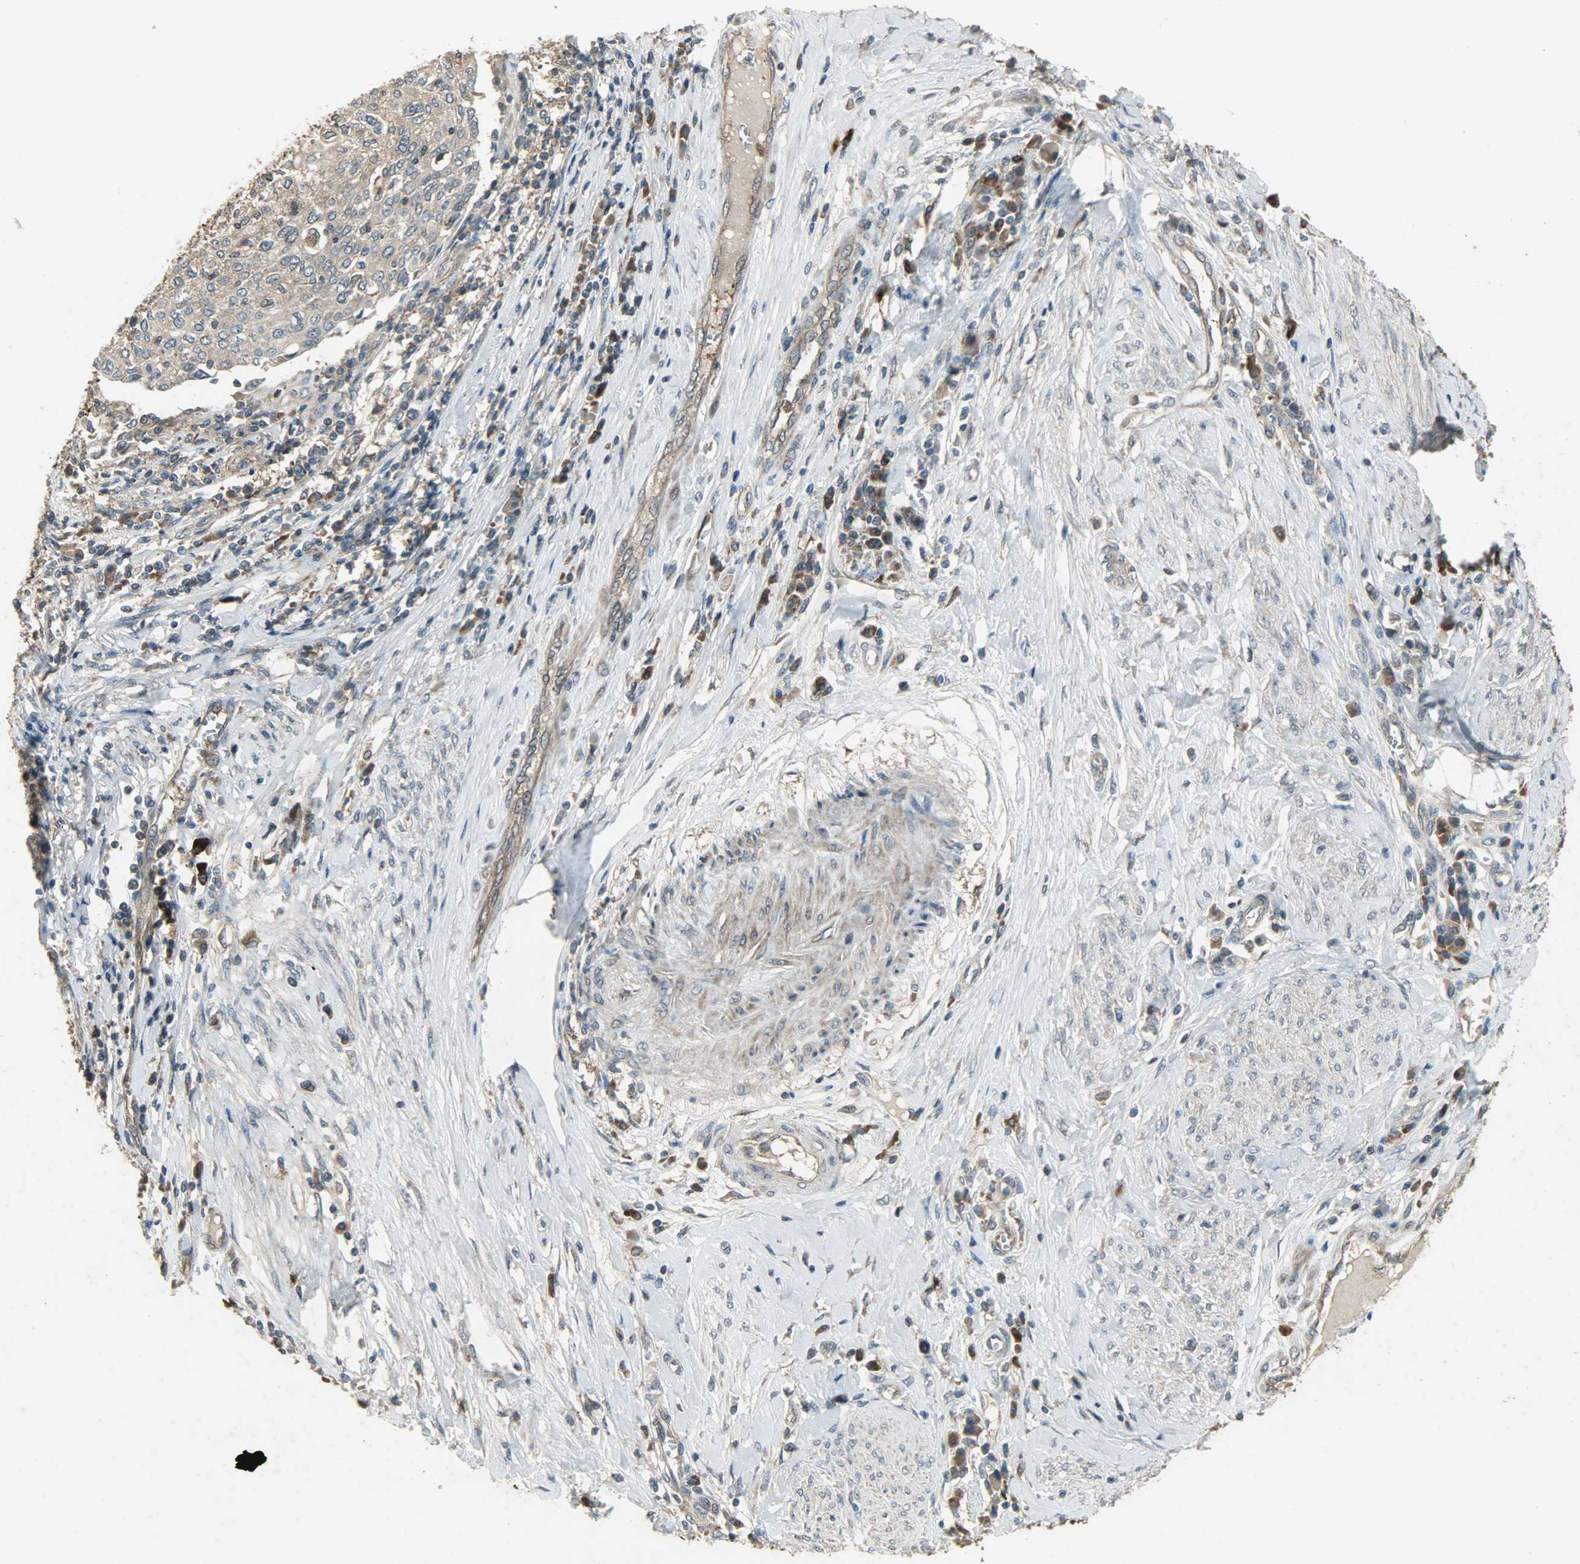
{"staining": {"intensity": "moderate", "quantity": ">75%", "location": "cytoplasmic/membranous"}, "tissue": "cervical cancer", "cell_type": "Tumor cells", "image_type": "cancer", "snomed": [{"axis": "morphology", "description": "Squamous cell carcinoma, NOS"}, {"axis": "topography", "description": "Cervix"}], "caption": "Immunohistochemical staining of human cervical squamous cell carcinoma reveals medium levels of moderate cytoplasmic/membranous positivity in about >75% of tumor cells.", "gene": "AMT", "patient": {"sex": "female", "age": 40}}